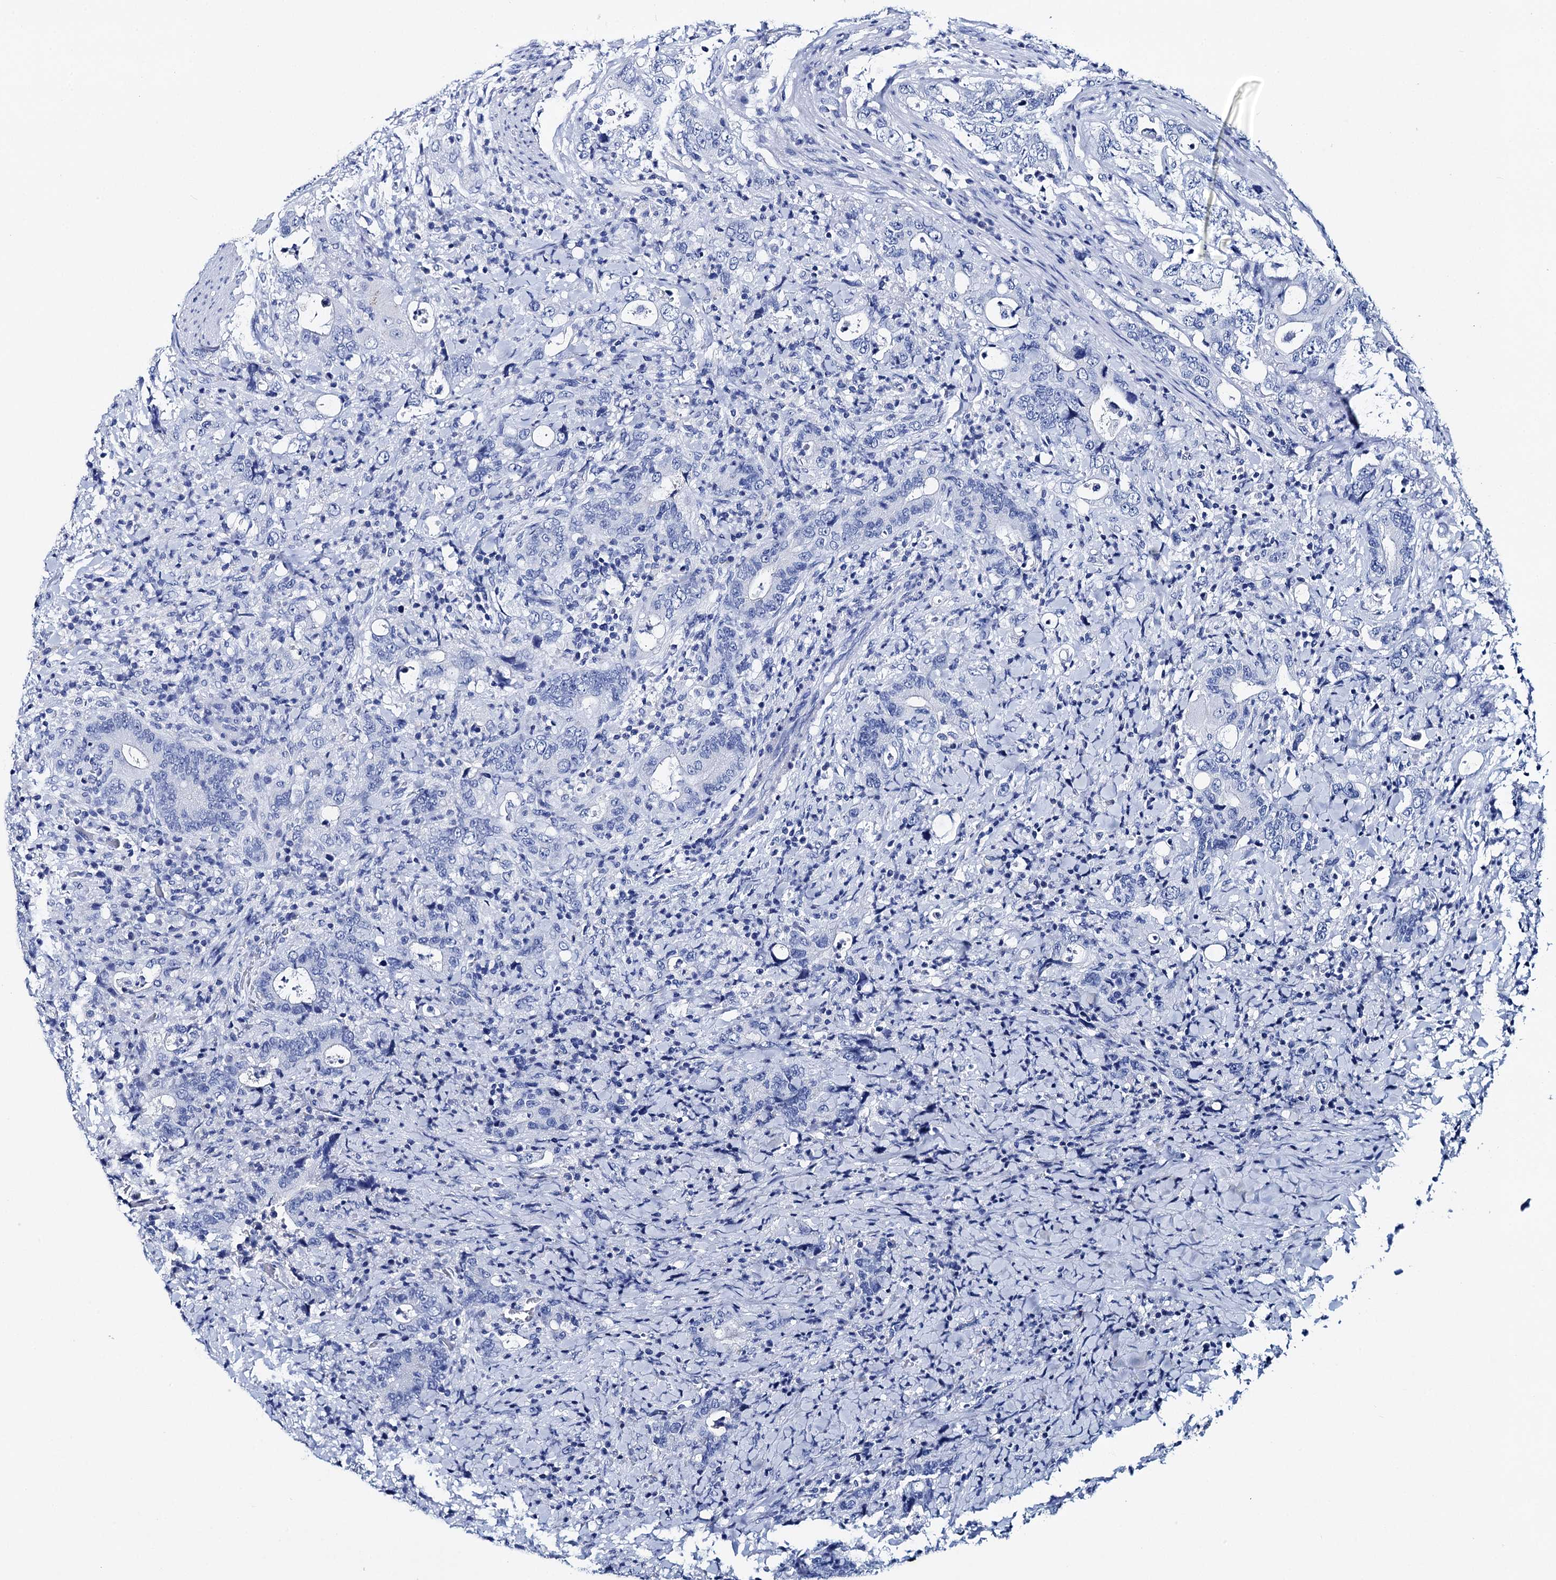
{"staining": {"intensity": "negative", "quantity": "none", "location": "none"}, "tissue": "colorectal cancer", "cell_type": "Tumor cells", "image_type": "cancer", "snomed": [{"axis": "morphology", "description": "Adenocarcinoma, NOS"}, {"axis": "topography", "description": "Colon"}], "caption": "This is a image of immunohistochemistry (IHC) staining of colorectal cancer, which shows no expression in tumor cells. Nuclei are stained in blue.", "gene": "BRINP1", "patient": {"sex": "female", "age": 75}}